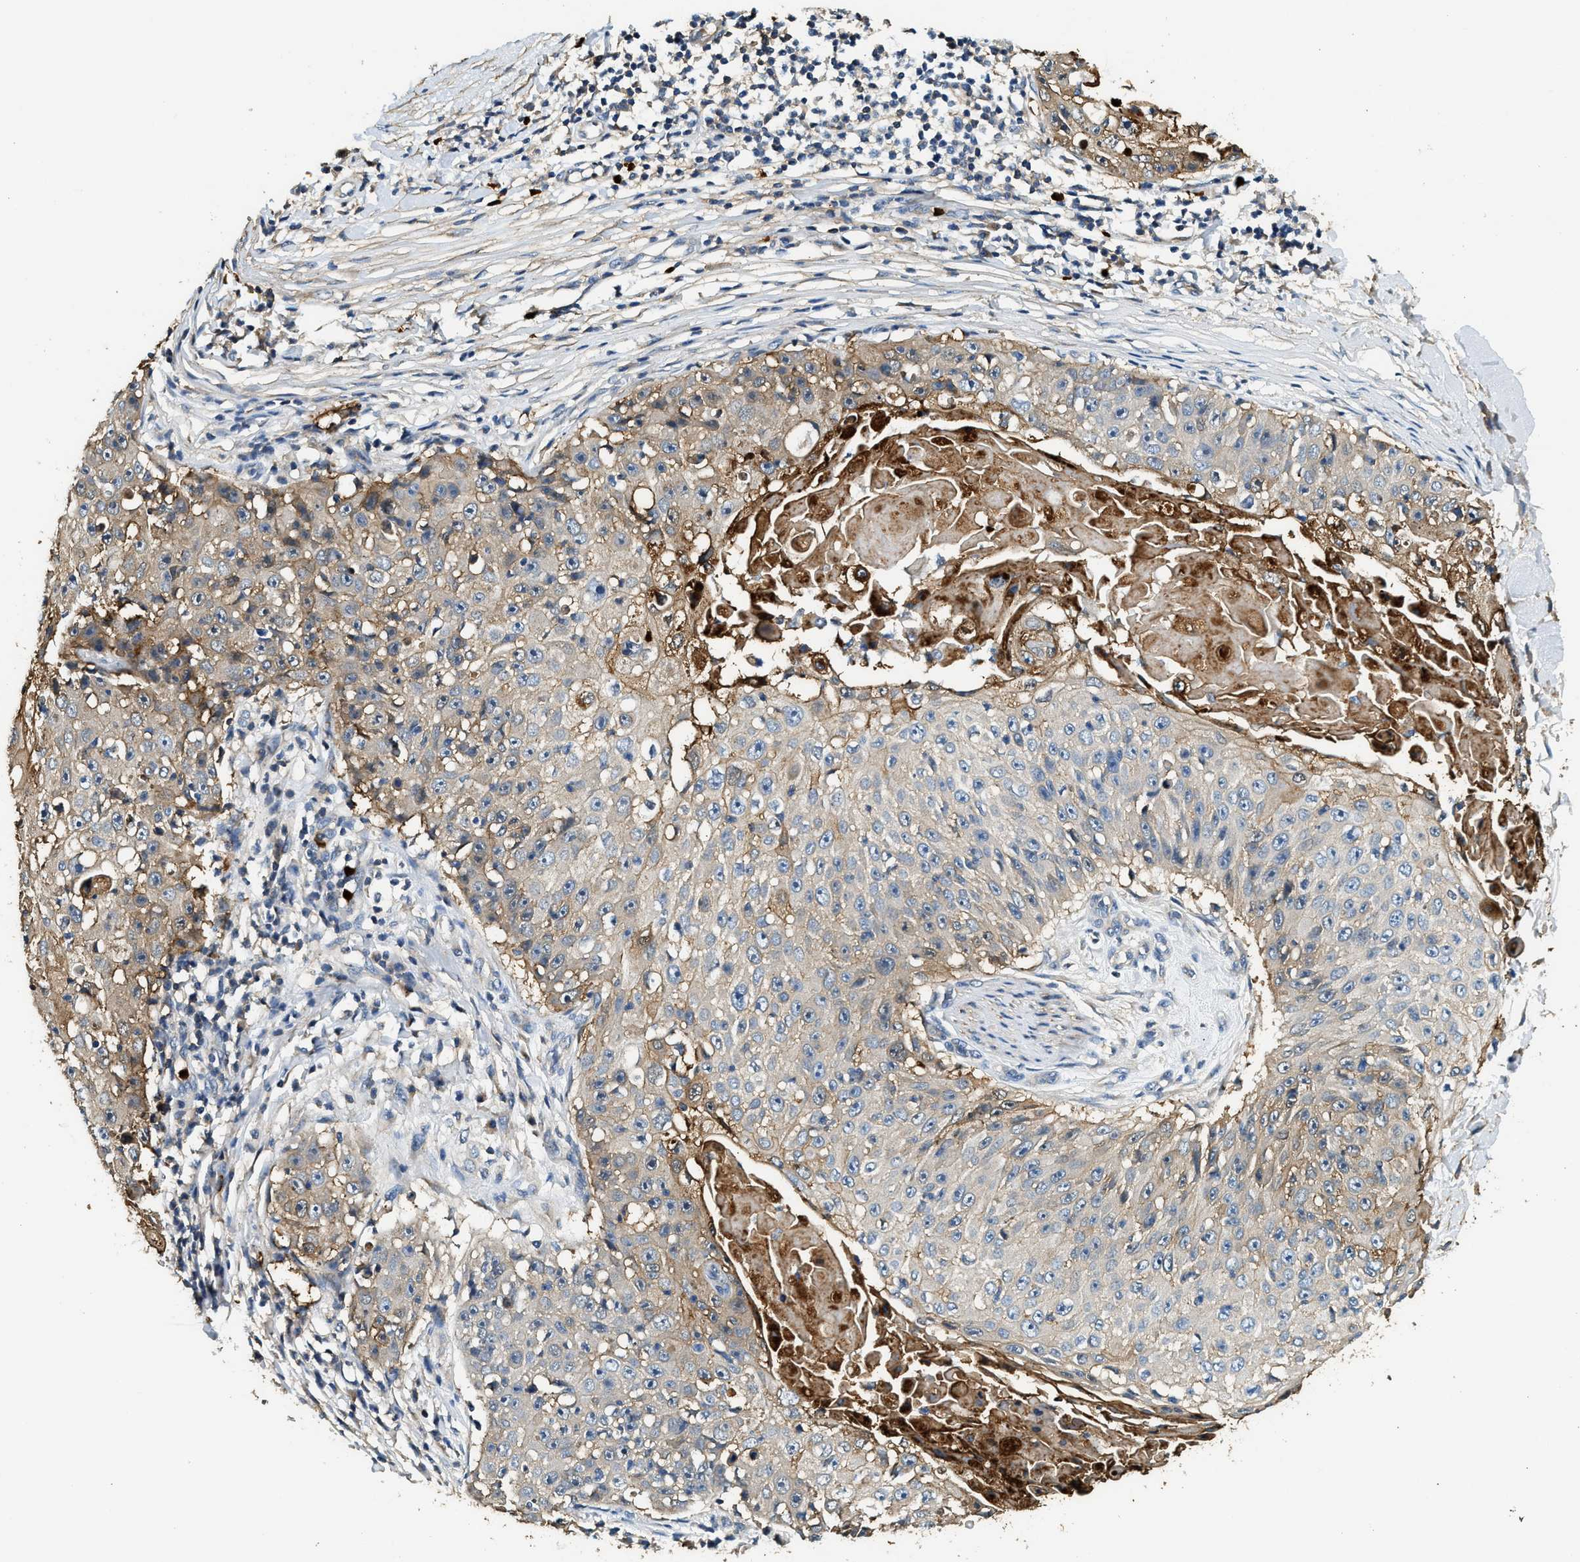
{"staining": {"intensity": "moderate", "quantity": ">75%", "location": "cytoplasmic/membranous"}, "tissue": "skin cancer", "cell_type": "Tumor cells", "image_type": "cancer", "snomed": [{"axis": "morphology", "description": "Squamous cell carcinoma, NOS"}, {"axis": "topography", "description": "Skin"}], "caption": "Protein staining by IHC demonstrates moderate cytoplasmic/membranous positivity in about >75% of tumor cells in skin squamous cell carcinoma.", "gene": "ANXA3", "patient": {"sex": "male", "age": 86}}